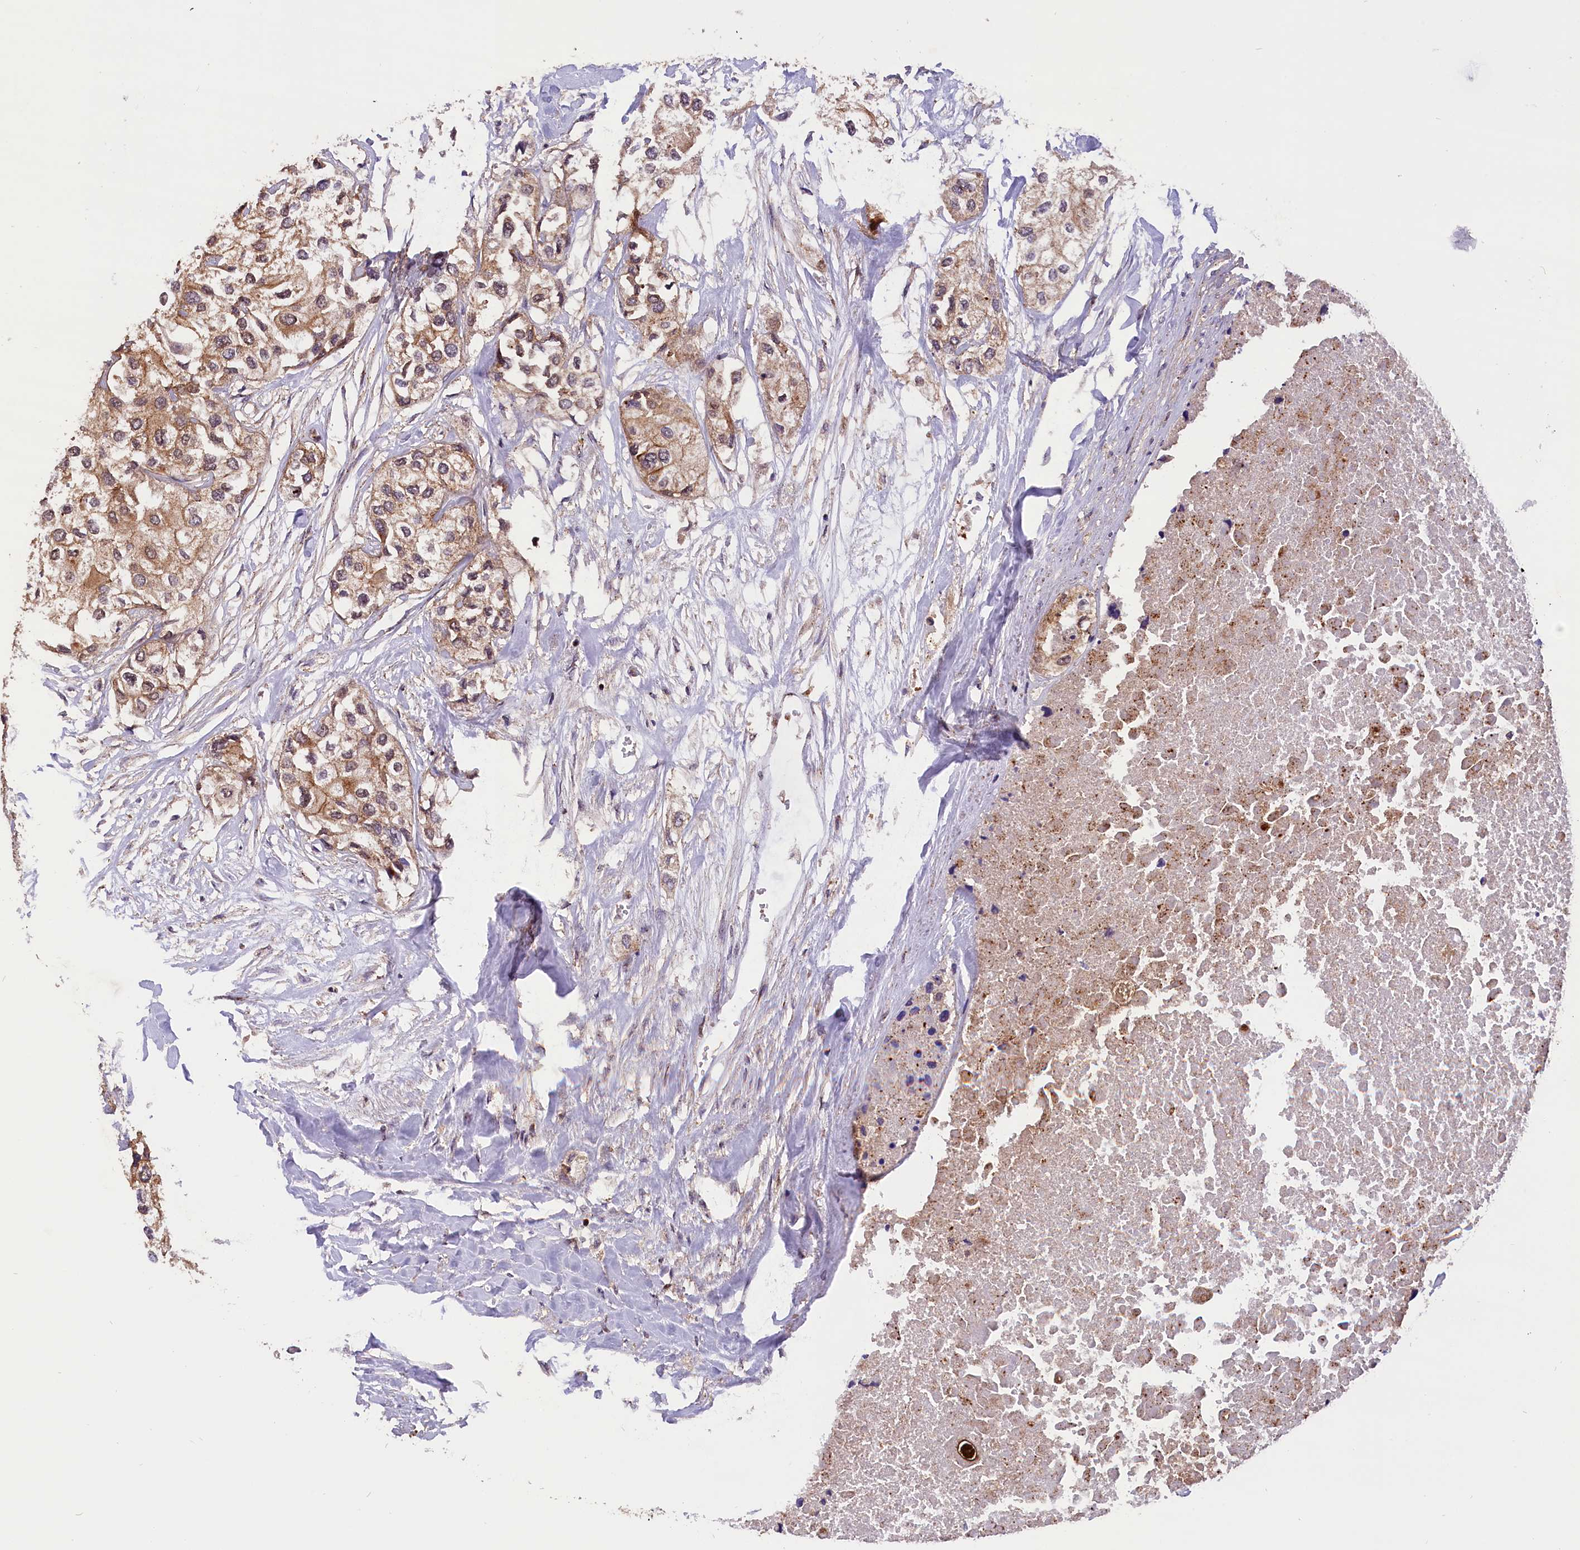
{"staining": {"intensity": "moderate", "quantity": ">75%", "location": "cytoplasmic/membranous"}, "tissue": "urothelial cancer", "cell_type": "Tumor cells", "image_type": "cancer", "snomed": [{"axis": "morphology", "description": "Urothelial carcinoma, High grade"}, {"axis": "topography", "description": "Urinary bladder"}], "caption": "A histopathology image of urothelial cancer stained for a protein exhibits moderate cytoplasmic/membranous brown staining in tumor cells.", "gene": "IST1", "patient": {"sex": "male", "age": 64}}